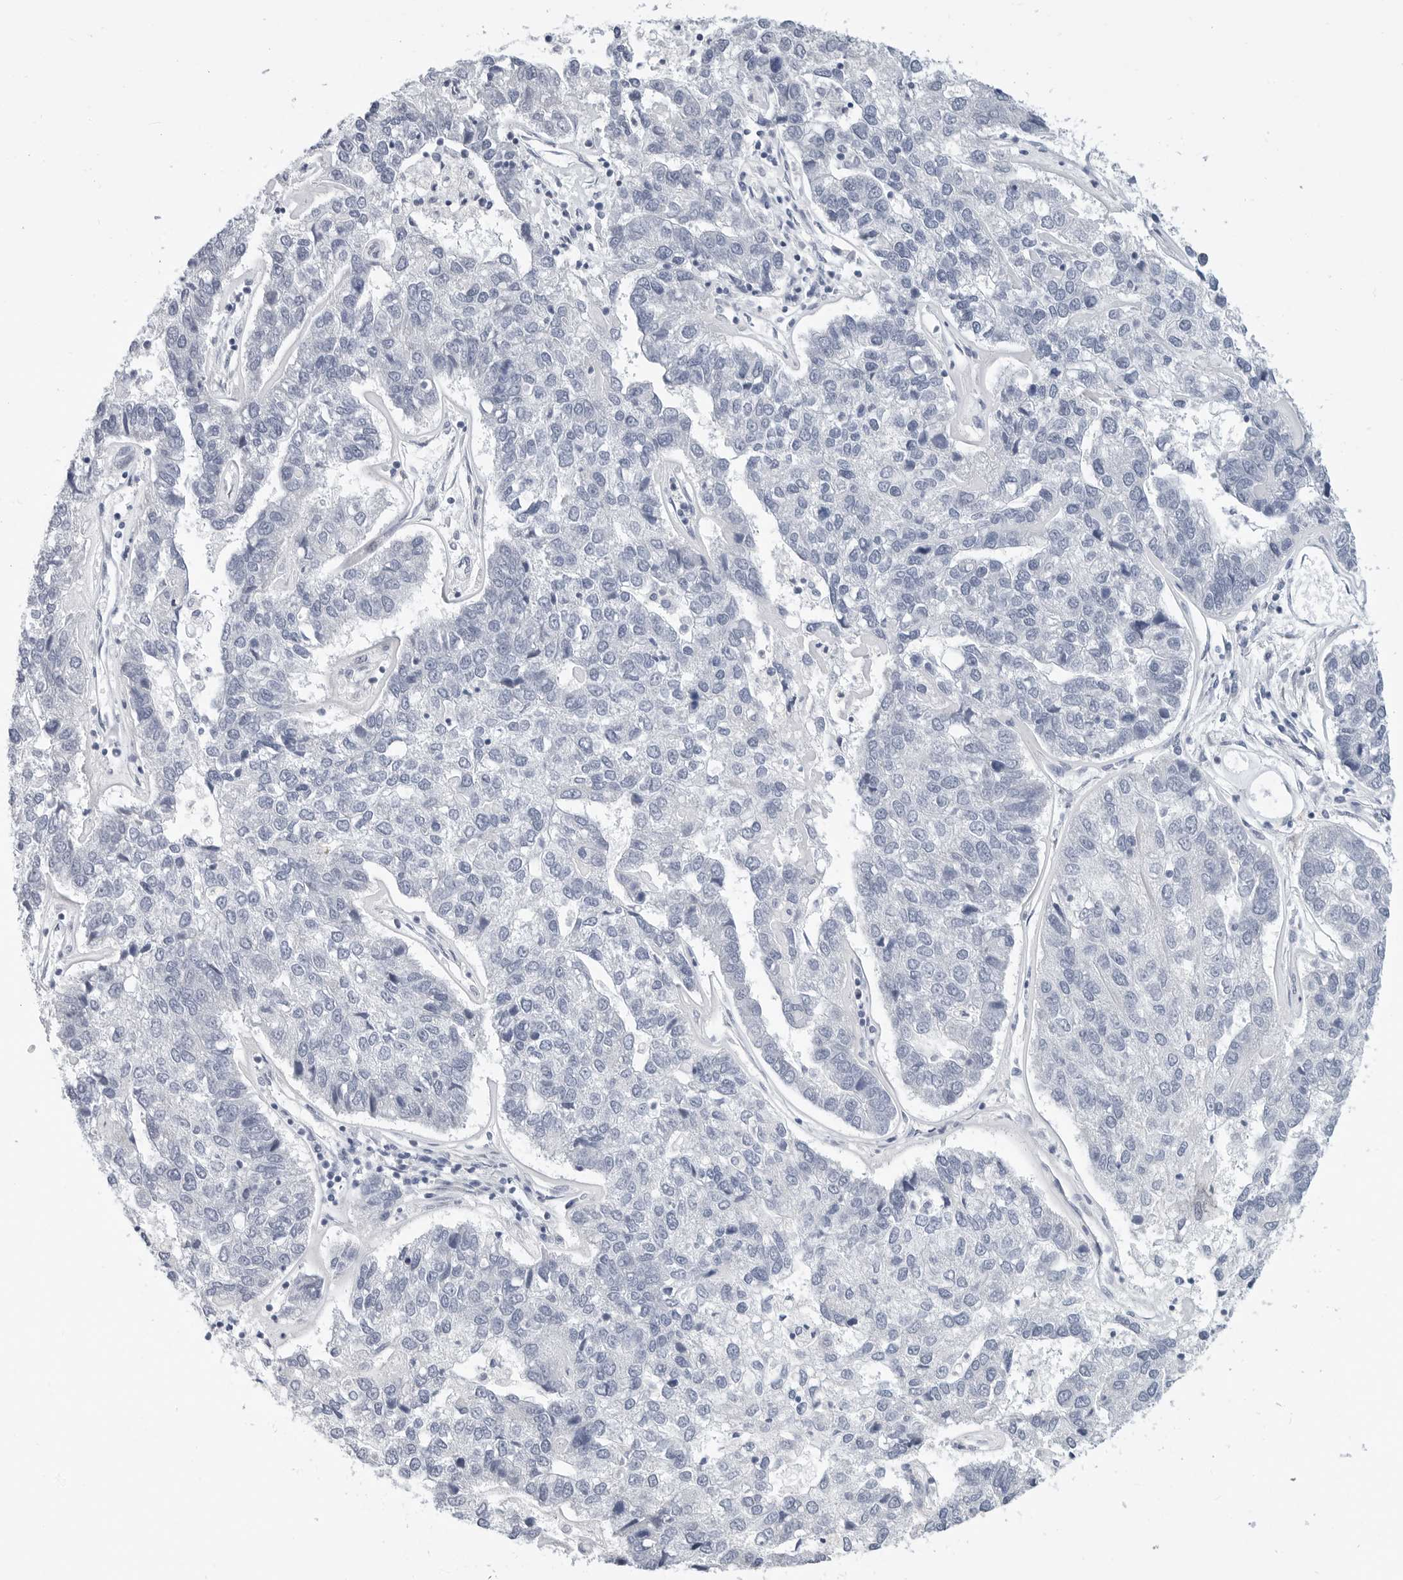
{"staining": {"intensity": "negative", "quantity": "none", "location": "none"}, "tissue": "pancreatic cancer", "cell_type": "Tumor cells", "image_type": "cancer", "snomed": [{"axis": "morphology", "description": "Adenocarcinoma, NOS"}, {"axis": "topography", "description": "Pancreas"}], "caption": "Pancreatic cancer (adenocarcinoma) was stained to show a protein in brown. There is no significant staining in tumor cells.", "gene": "PLN", "patient": {"sex": "female", "age": 61}}